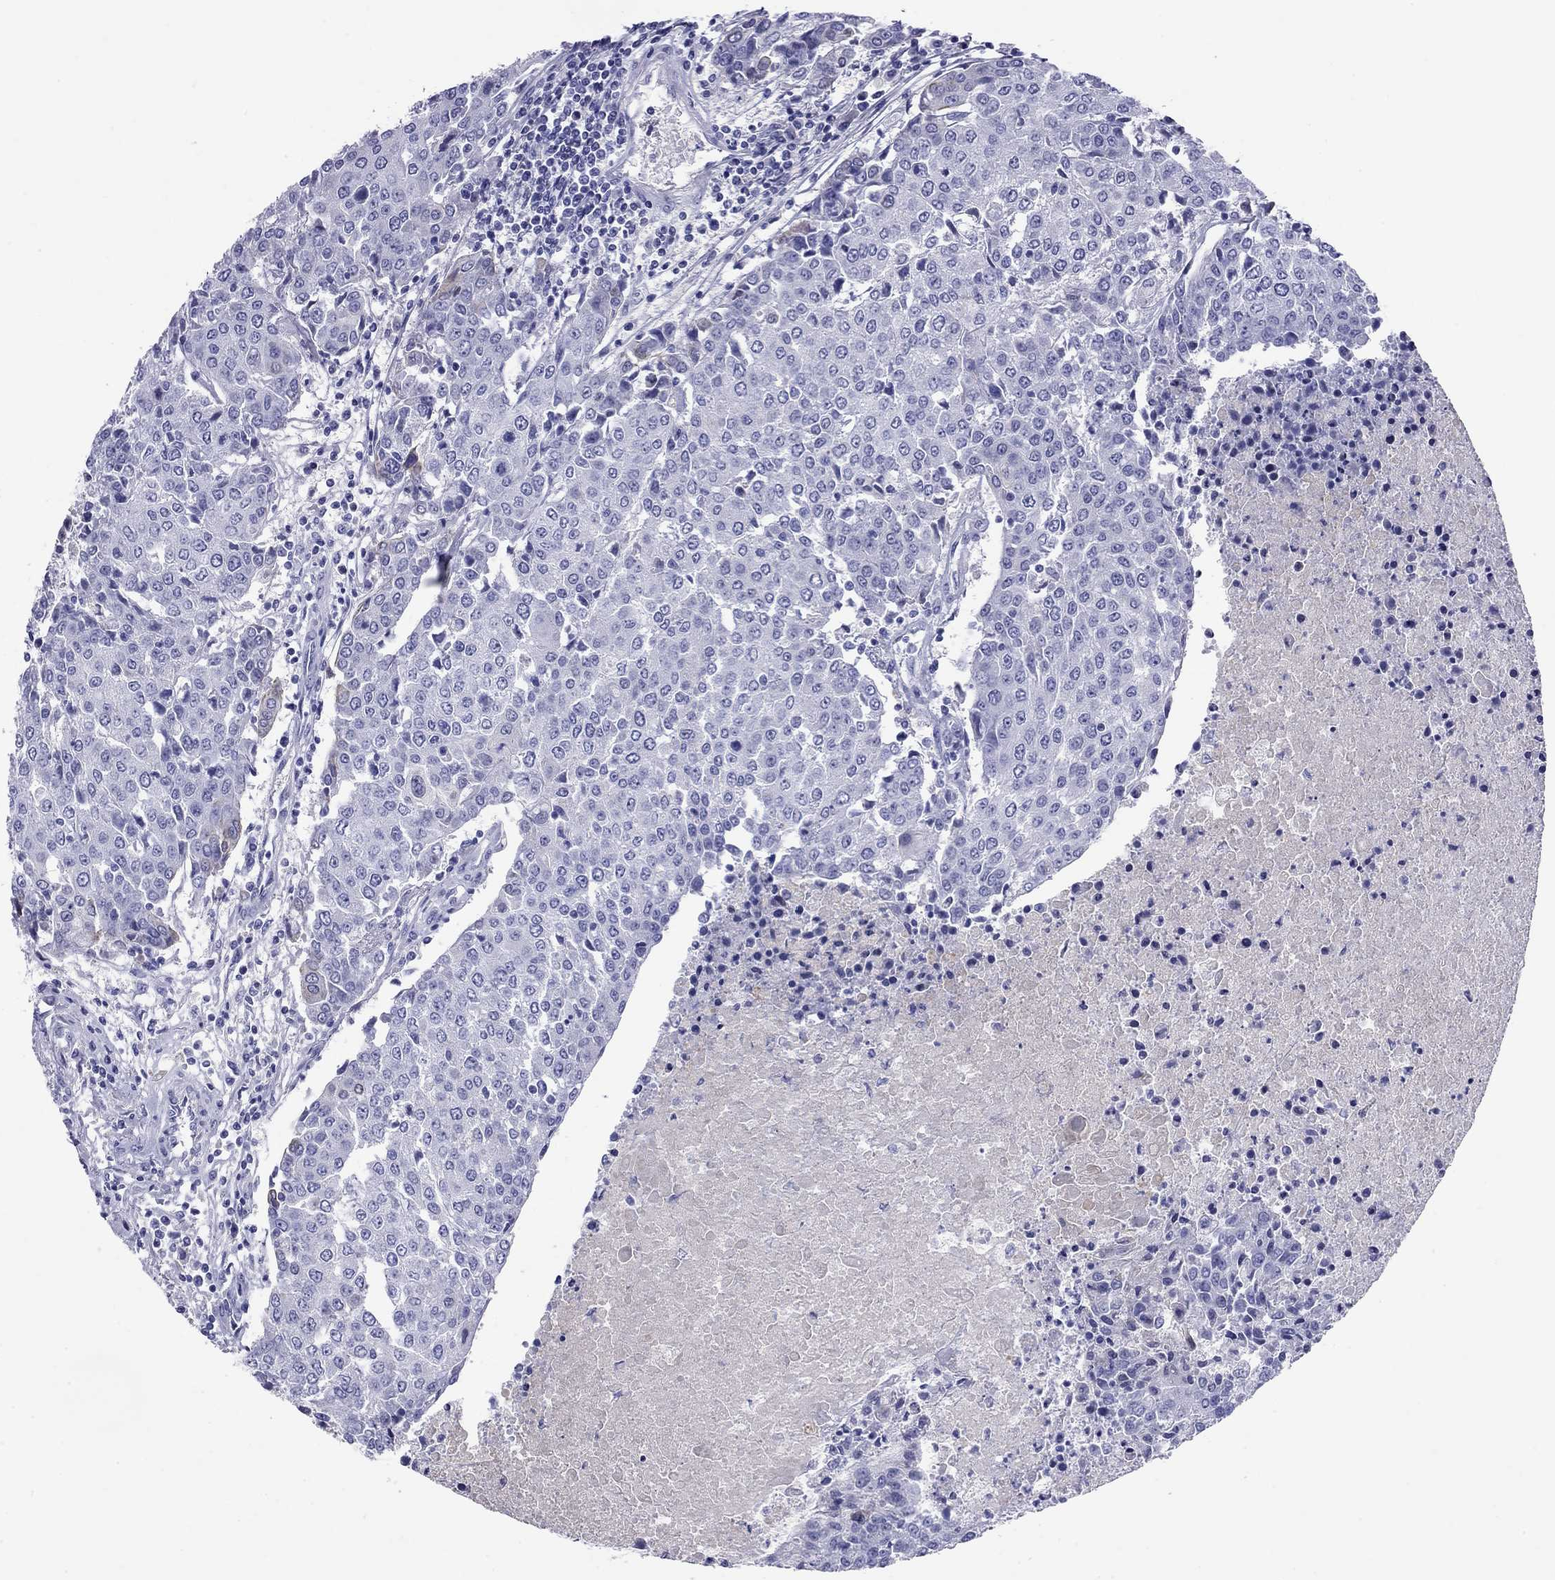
{"staining": {"intensity": "negative", "quantity": "none", "location": "none"}, "tissue": "urothelial cancer", "cell_type": "Tumor cells", "image_type": "cancer", "snomed": [{"axis": "morphology", "description": "Urothelial carcinoma, High grade"}, {"axis": "topography", "description": "Urinary bladder"}], "caption": "Immunohistochemical staining of human urothelial cancer displays no significant staining in tumor cells.", "gene": "CMYA5", "patient": {"sex": "female", "age": 85}}